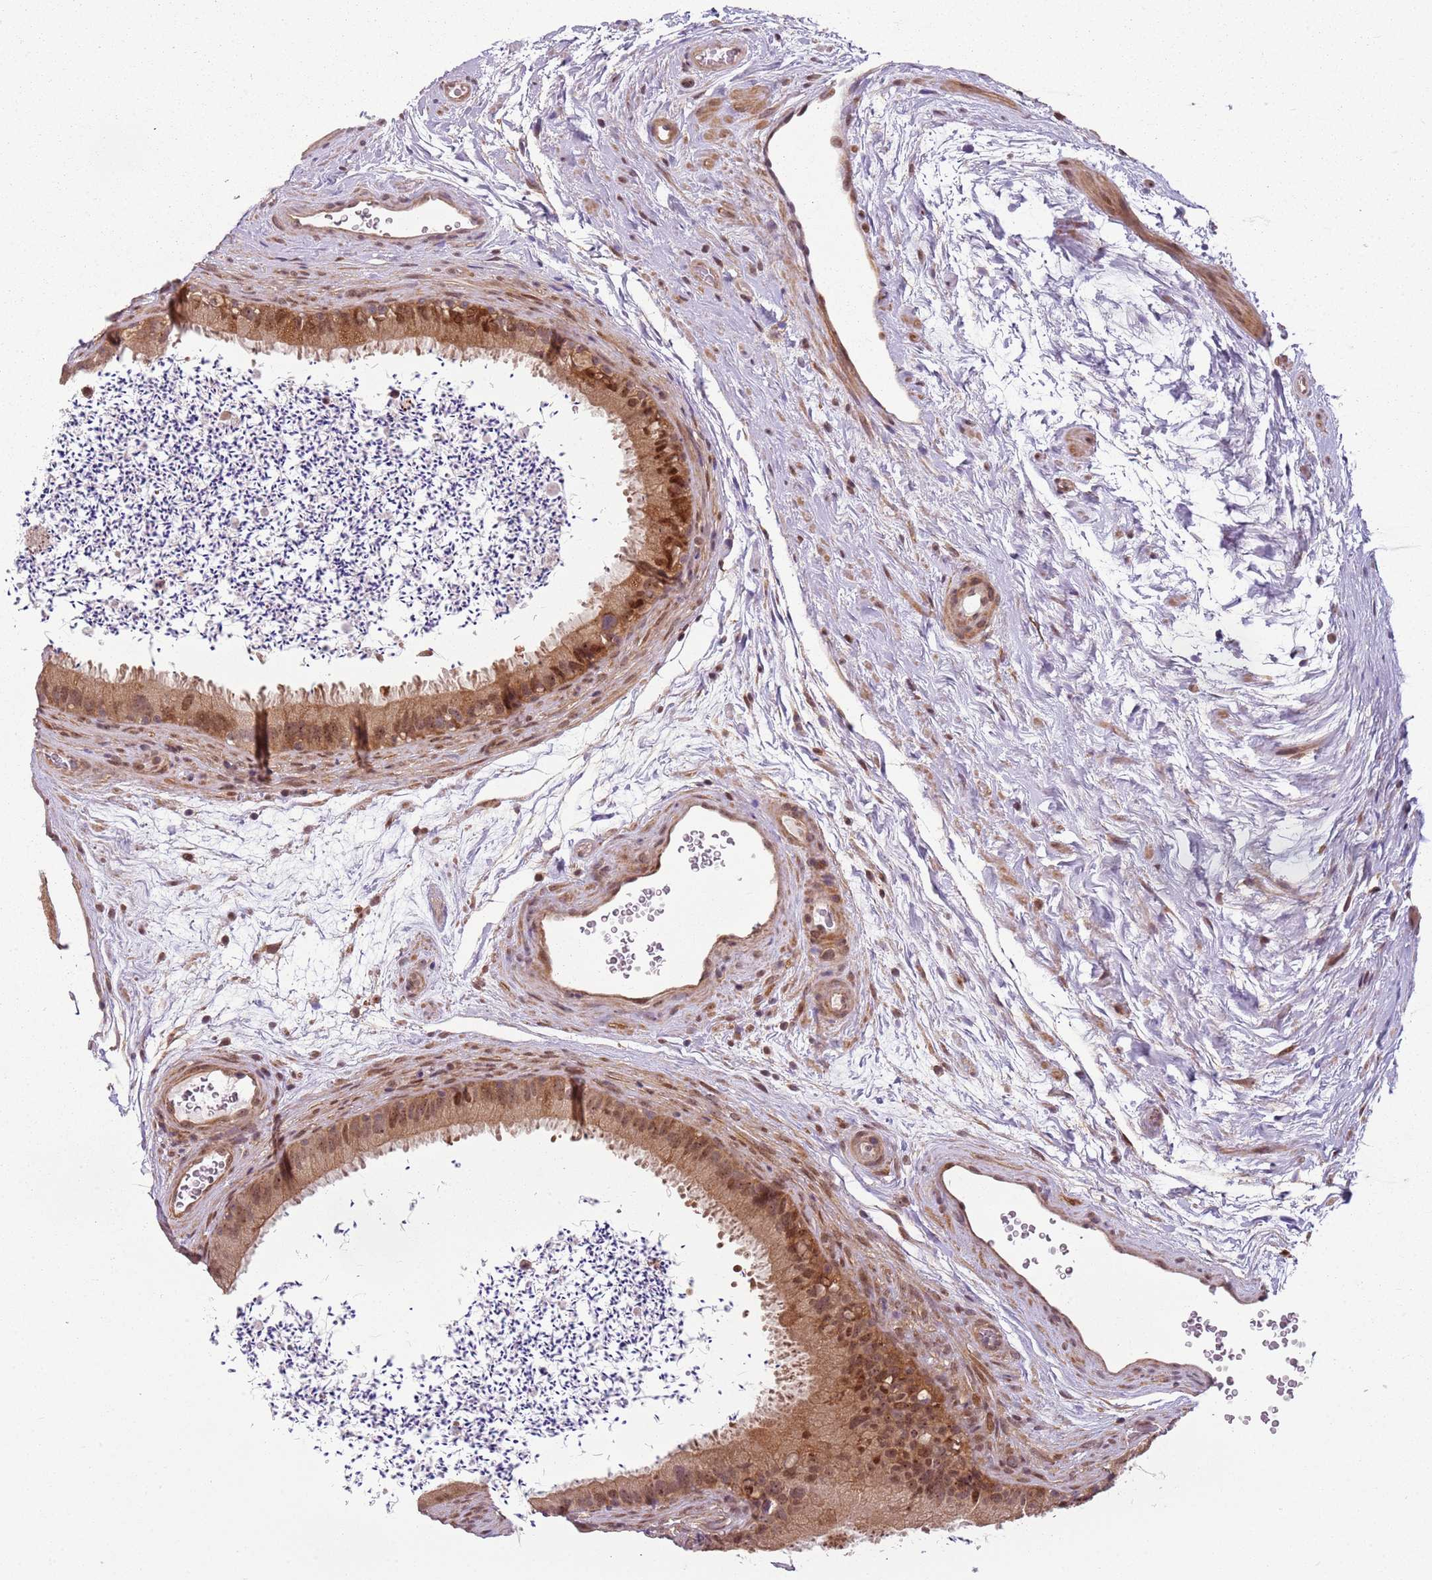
{"staining": {"intensity": "moderate", "quantity": "25%-75%", "location": "cytoplasmic/membranous,nuclear"}, "tissue": "epididymis", "cell_type": "Glandular cells", "image_type": "normal", "snomed": [{"axis": "morphology", "description": "Normal tissue, NOS"}, {"axis": "topography", "description": "Epididymis, spermatic cord, NOS"}], "caption": "Immunohistochemical staining of unremarkable human epididymis reveals moderate cytoplasmic/membranous,nuclear protein expression in about 25%-75% of glandular cells.", "gene": "CHURC1", "patient": {"sex": "male", "age": 50}}